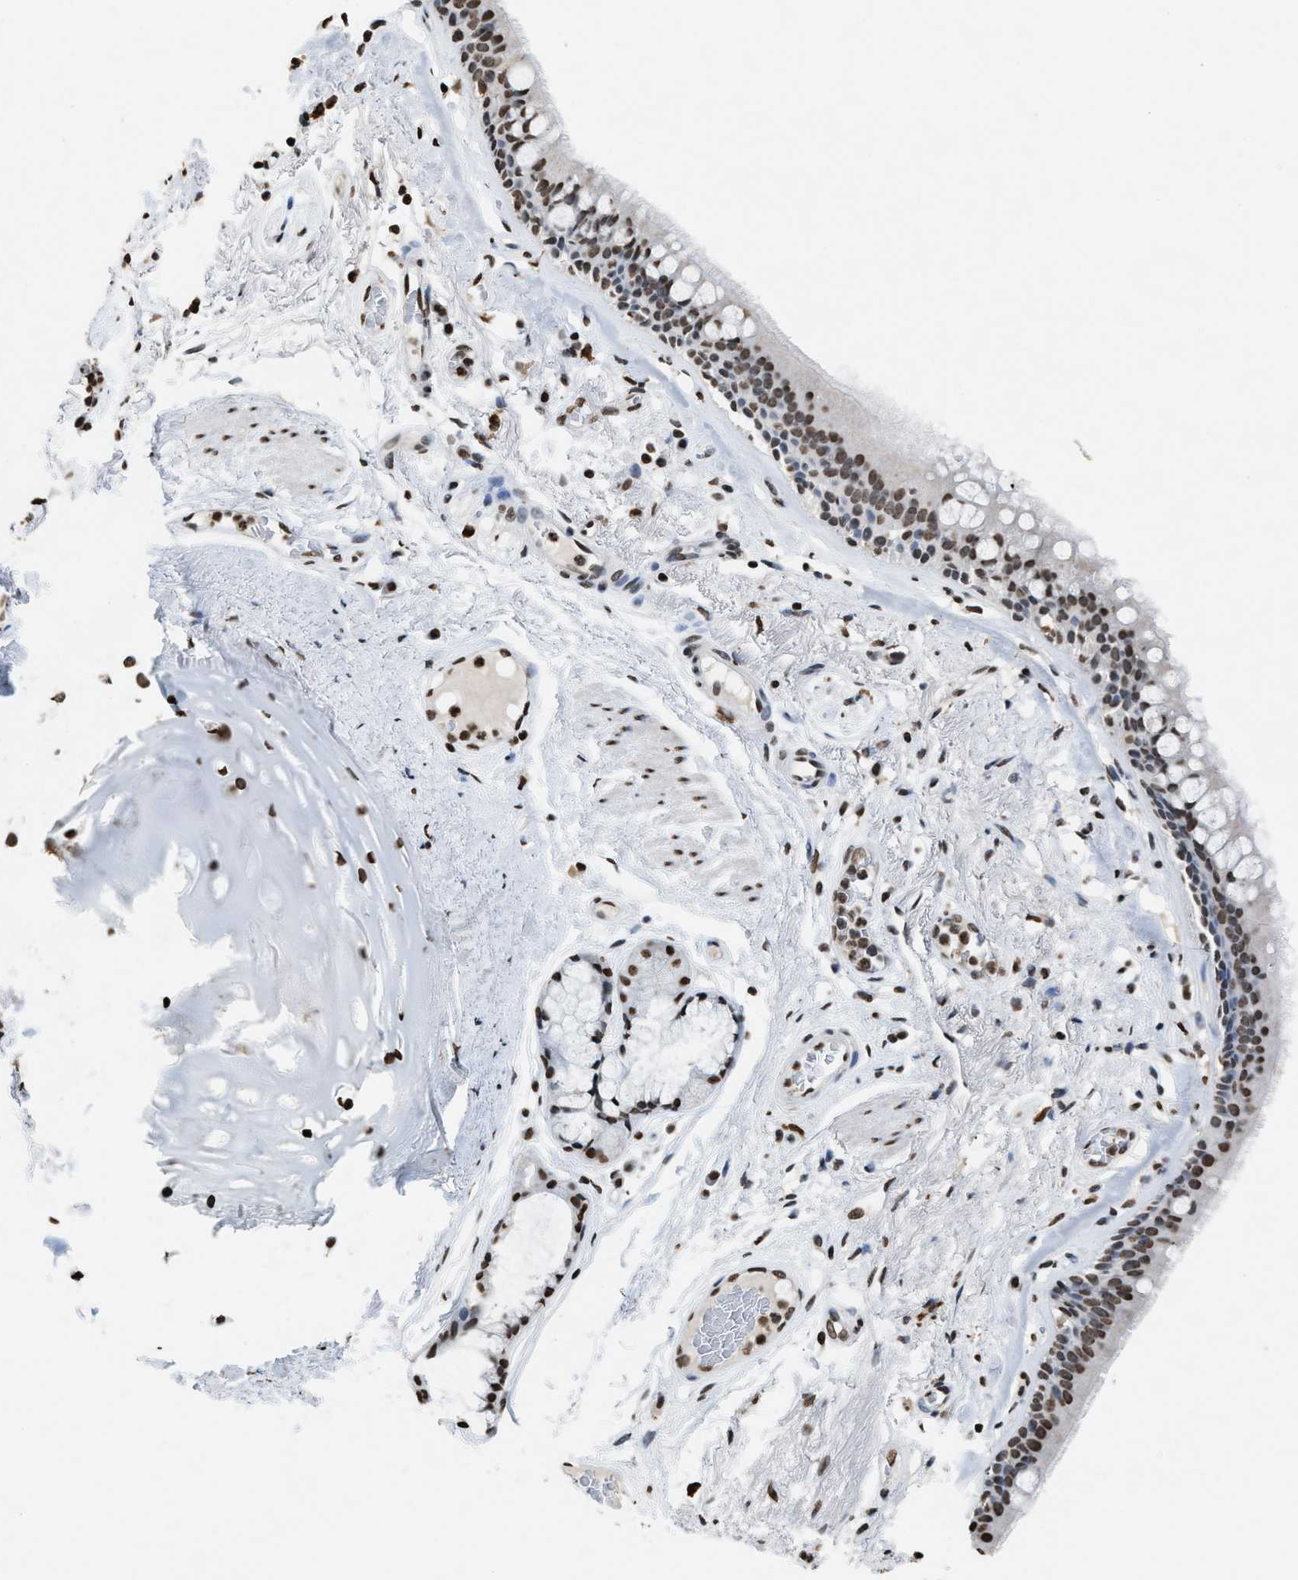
{"staining": {"intensity": "moderate", "quantity": ">75%", "location": "nuclear"}, "tissue": "bronchus", "cell_type": "Respiratory epithelial cells", "image_type": "normal", "snomed": [{"axis": "morphology", "description": "Normal tissue, NOS"}, {"axis": "topography", "description": "Cartilage tissue"}], "caption": "The micrograph exhibits staining of normal bronchus, revealing moderate nuclear protein staining (brown color) within respiratory epithelial cells.", "gene": "NUP88", "patient": {"sex": "female", "age": 63}}